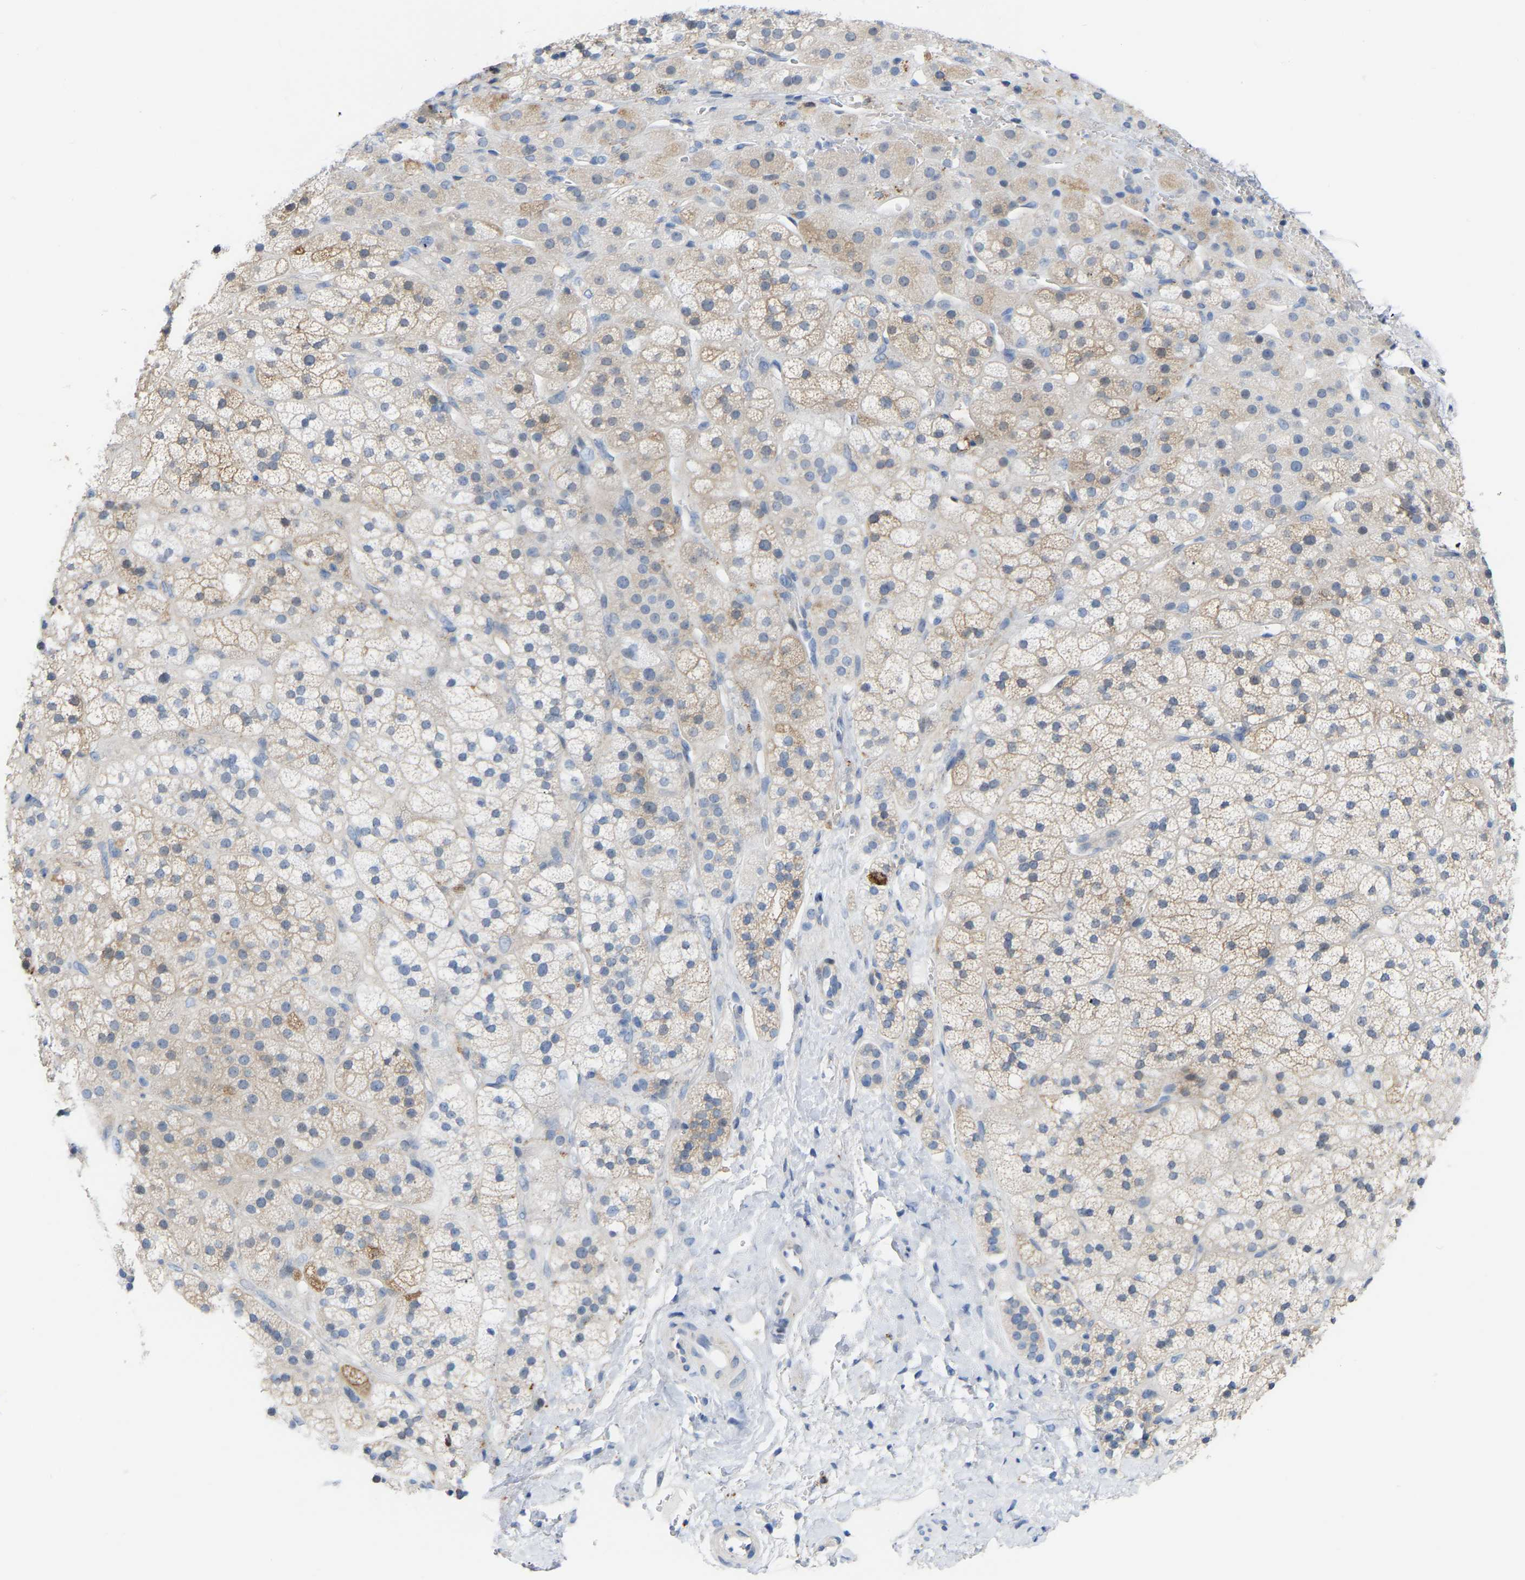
{"staining": {"intensity": "weak", "quantity": "25%-75%", "location": "cytoplasmic/membranous"}, "tissue": "adrenal gland", "cell_type": "Glandular cells", "image_type": "normal", "snomed": [{"axis": "morphology", "description": "Normal tissue, NOS"}, {"axis": "topography", "description": "Adrenal gland"}], "caption": "Glandular cells demonstrate low levels of weak cytoplasmic/membranous staining in about 25%-75% of cells in unremarkable adrenal gland.", "gene": "ABTB2", "patient": {"sex": "male", "age": 56}}